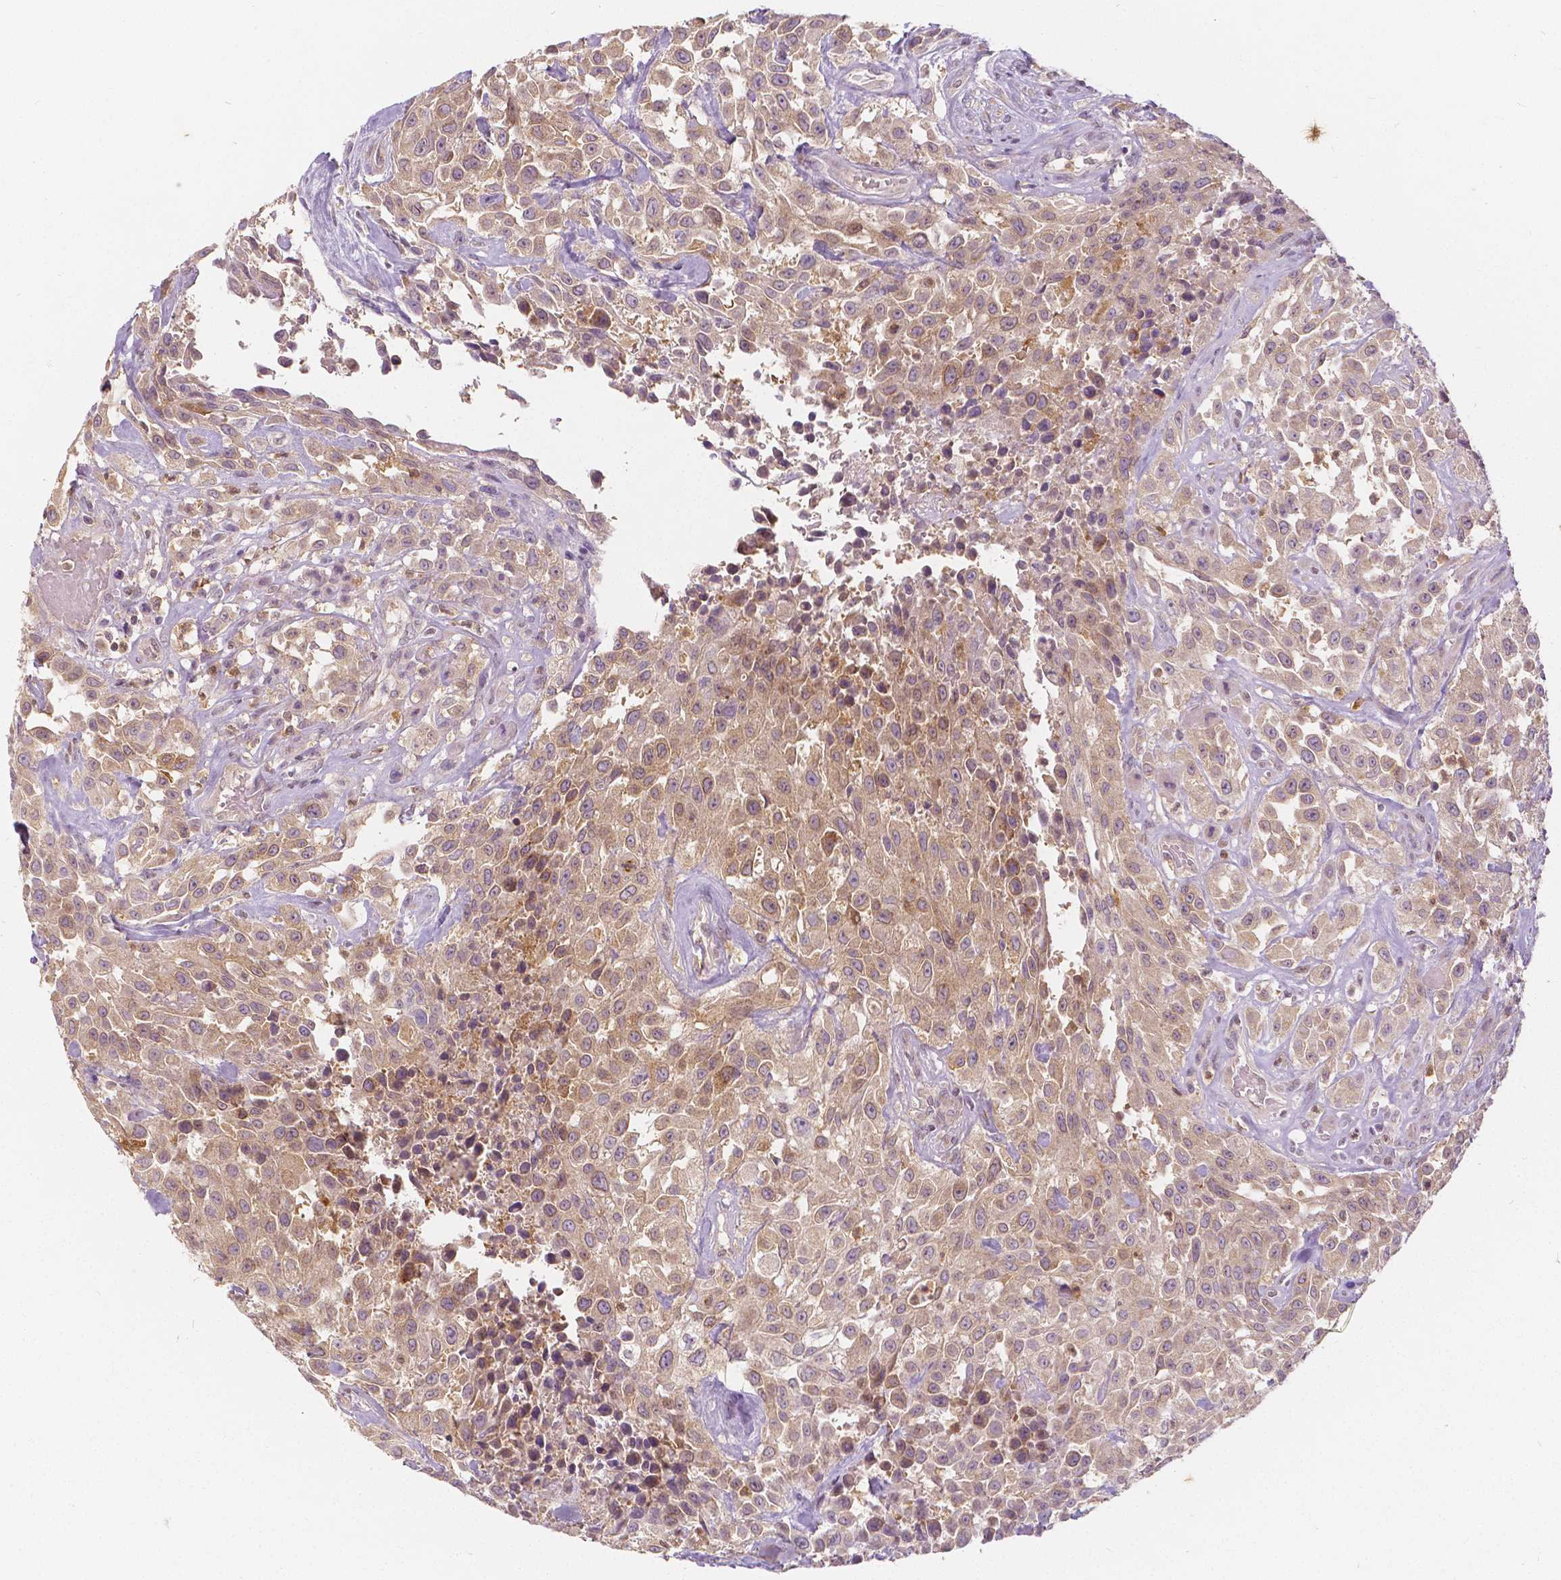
{"staining": {"intensity": "weak", "quantity": ">75%", "location": "cytoplasmic/membranous"}, "tissue": "urothelial cancer", "cell_type": "Tumor cells", "image_type": "cancer", "snomed": [{"axis": "morphology", "description": "Urothelial carcinoma, High grade"}, {"axis": "topography", "description": "Urinary bladder"}], "caption": "IHC image of urothelial carcinoma (high-grade) stained for a protein (brown), which displays low levels of weak cytoplasmic/membranous expression in about >75% of tumor cells.", "gene": "NAPRT", "patient": {"sex": "male", "age": 79}}